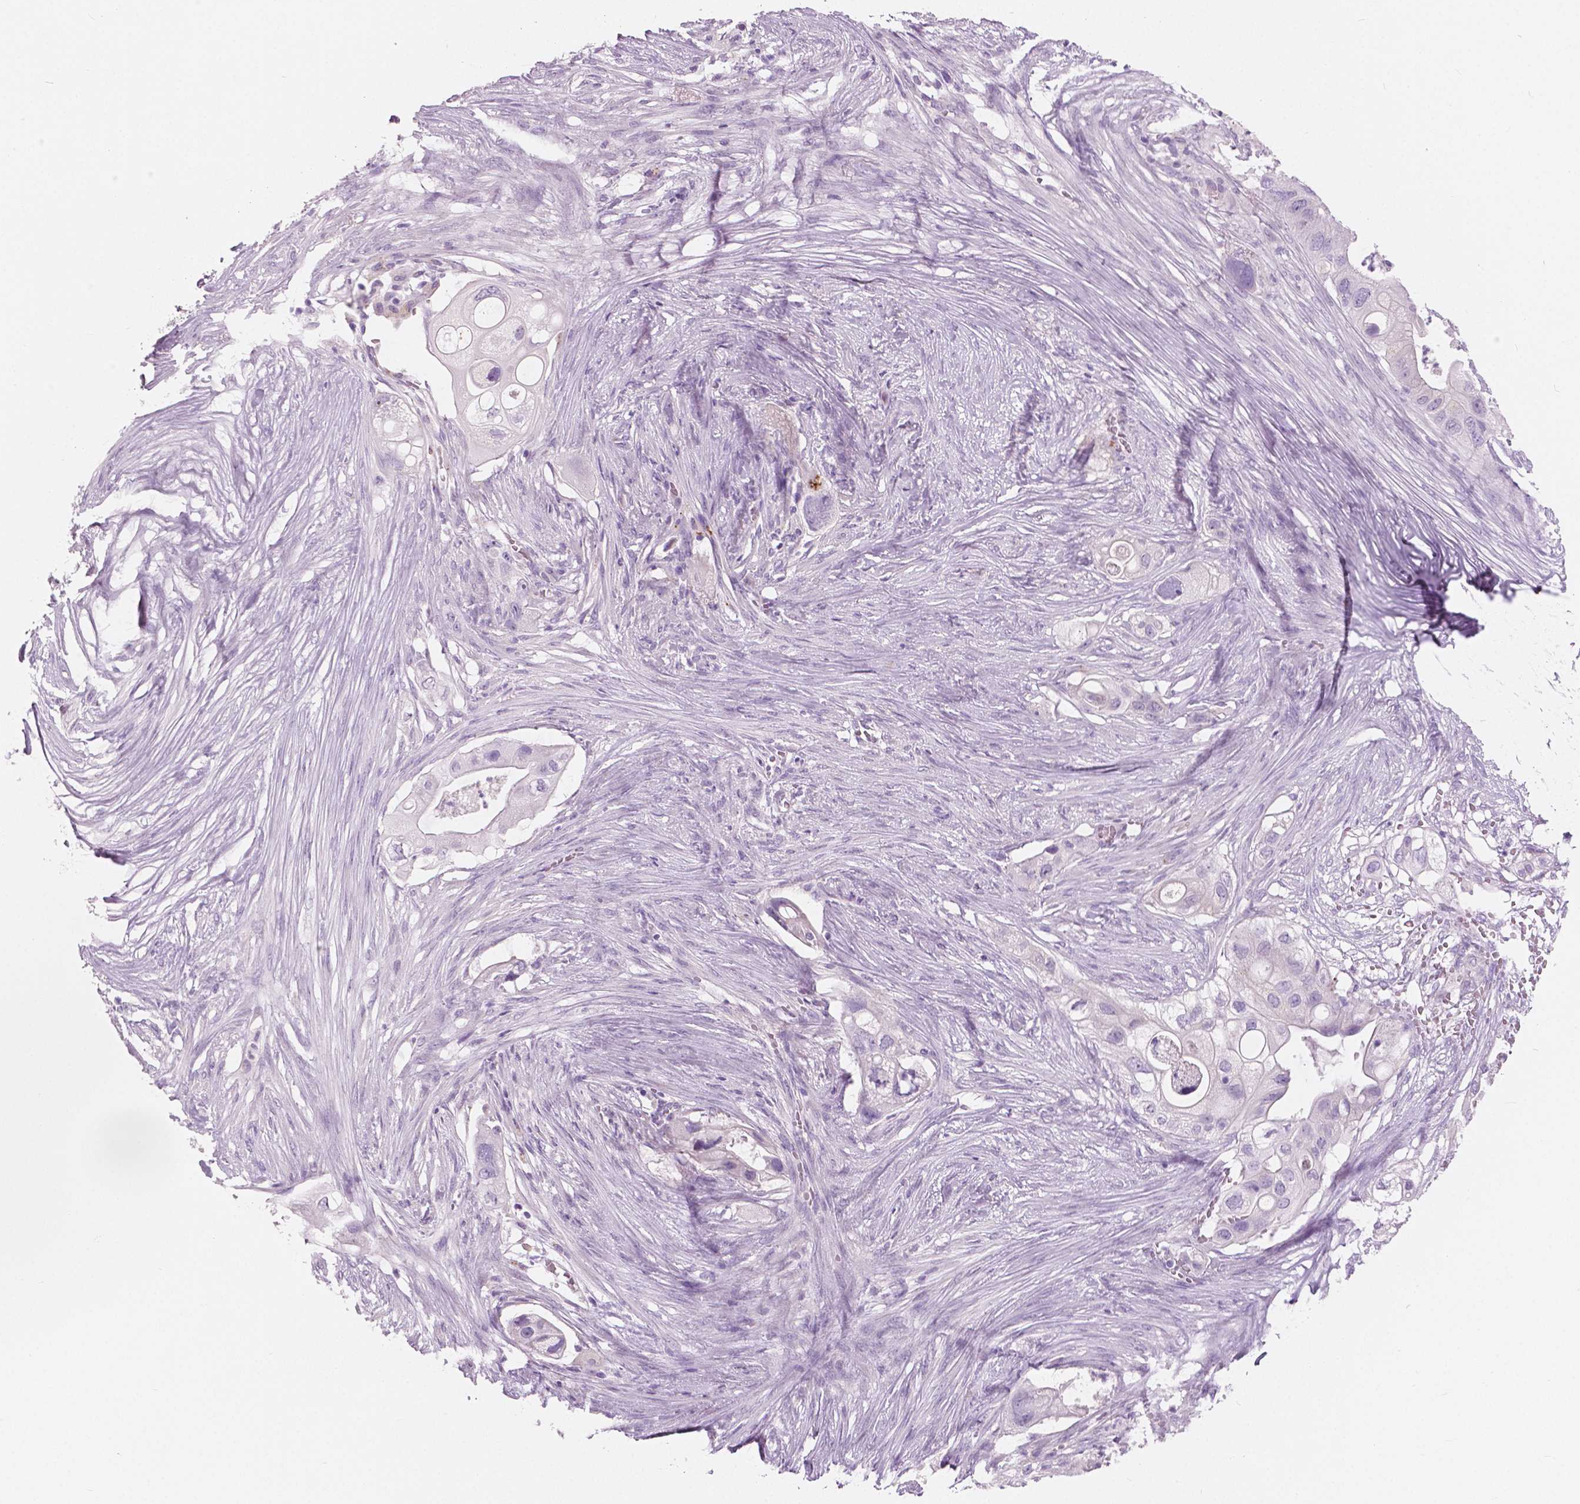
{"staining": {"intensity": "negative", "quantity": "none", "location": "none"}, "tissue": "pancreatic cancer", "cell_type": "Tumor cells", "image_type": "cancer", "snomed": [{"axis": "morphology", "description": "Adenocarcinoma, NOS"}, {"axis": "topography", "description": "Pancreas"}], "caption": "This micrograph is of pancreatic cancer (adenocarcinoma) stained with immunohistochemistry to label a protein in brown with the nuclei are counter-stained blue. There is no expression in tumor cells.", "gene": "A4GNT", "patient": {"sex": "female", "age": 72}}